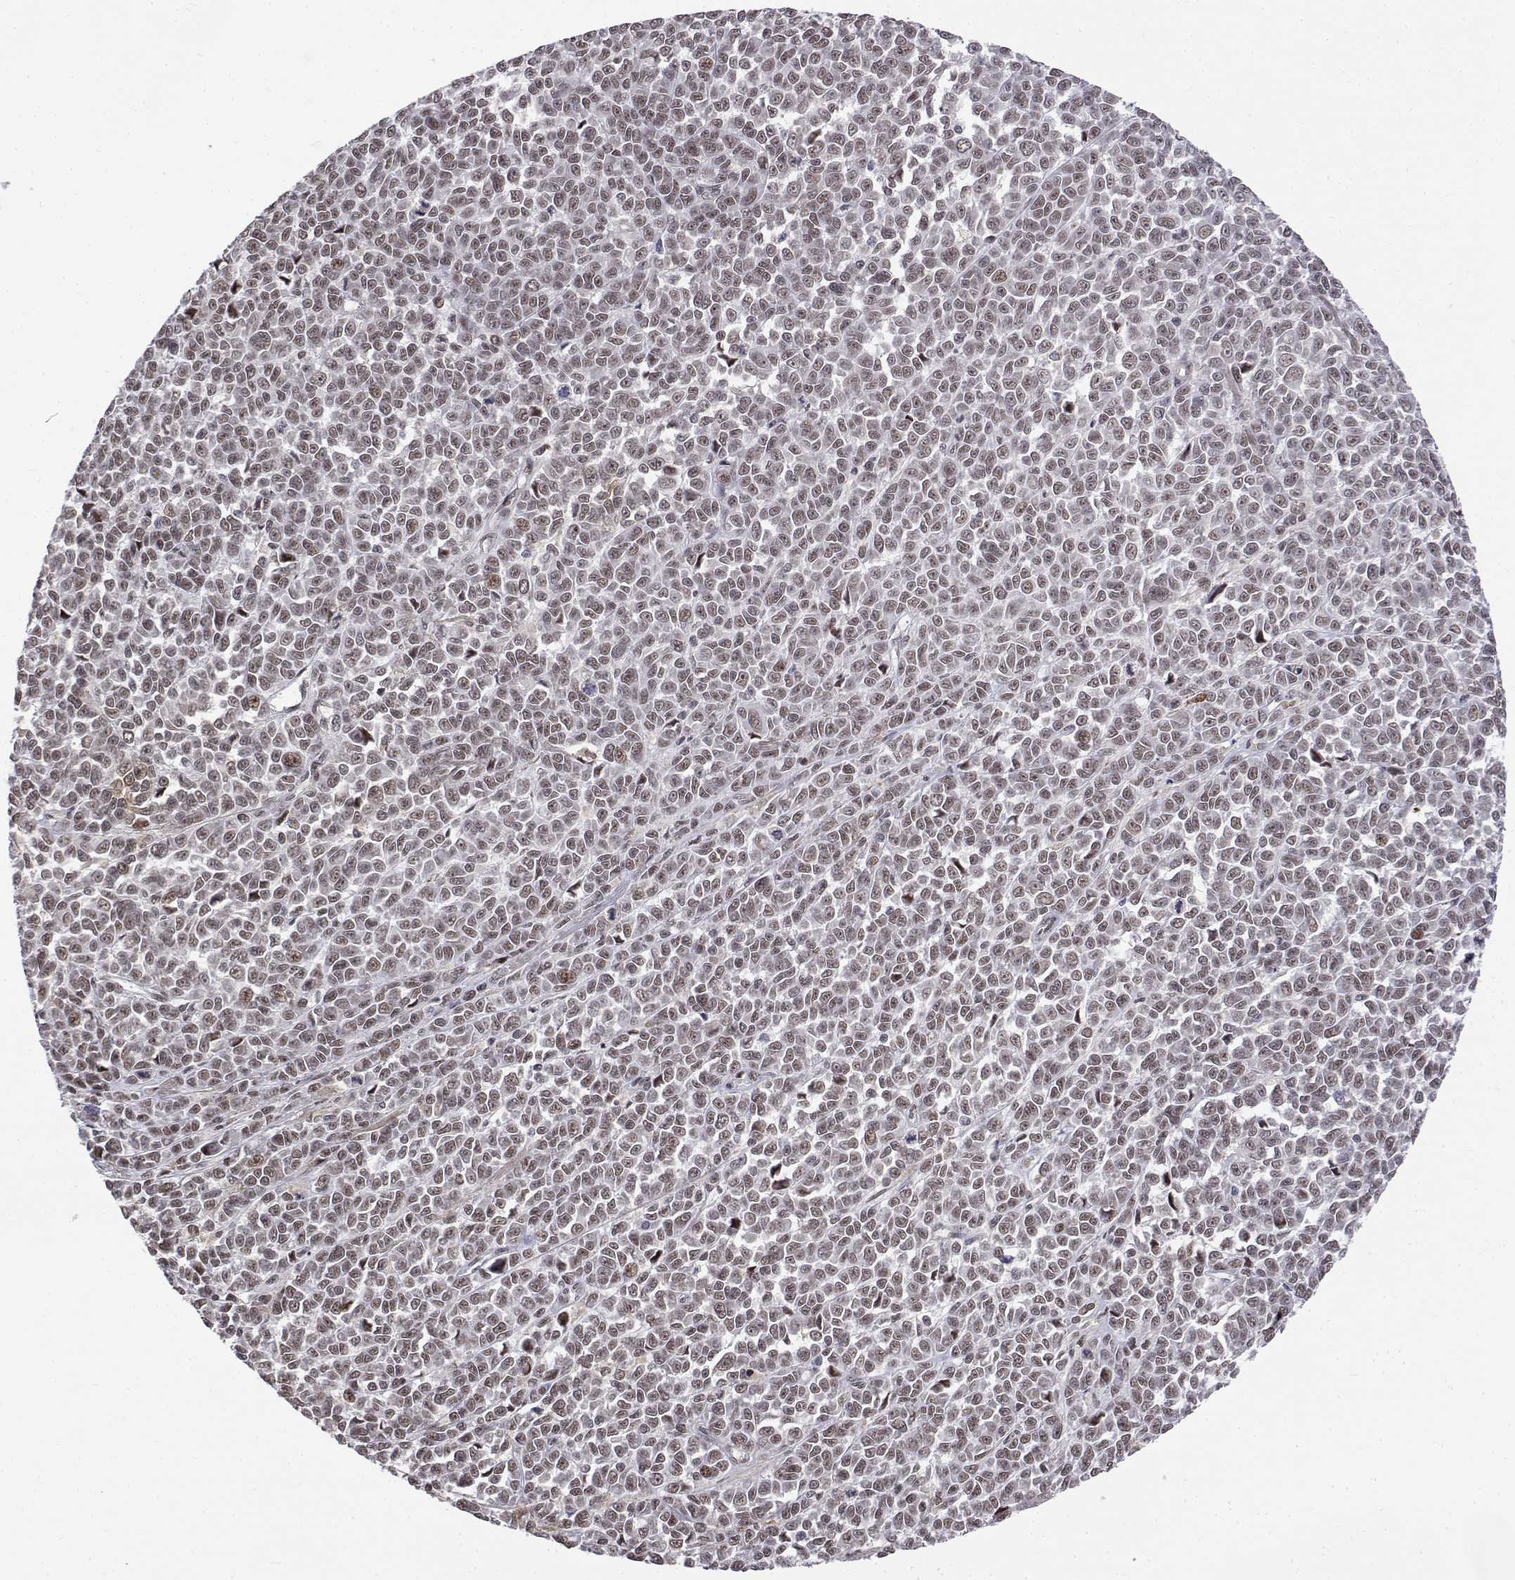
{"staining": {"intensity": "weak", "quantity": ">75%", "location": "nuclear"}, "tissue": "melanoma", "cell_type": "Tumor cells", "image_type": "cancer", "snomed": [{"axis": "morphology", "description": "Malignant melanoma, NOS"}, {"axis": "topography", "description": "Skin"}], "caption": "Protein staining of malignant melanoma tissue displays weak nuclear positivity in approximately >75% of tumor cells.", "gene": "ITGA7", "patient": {"sex": "female", "age": 95}}